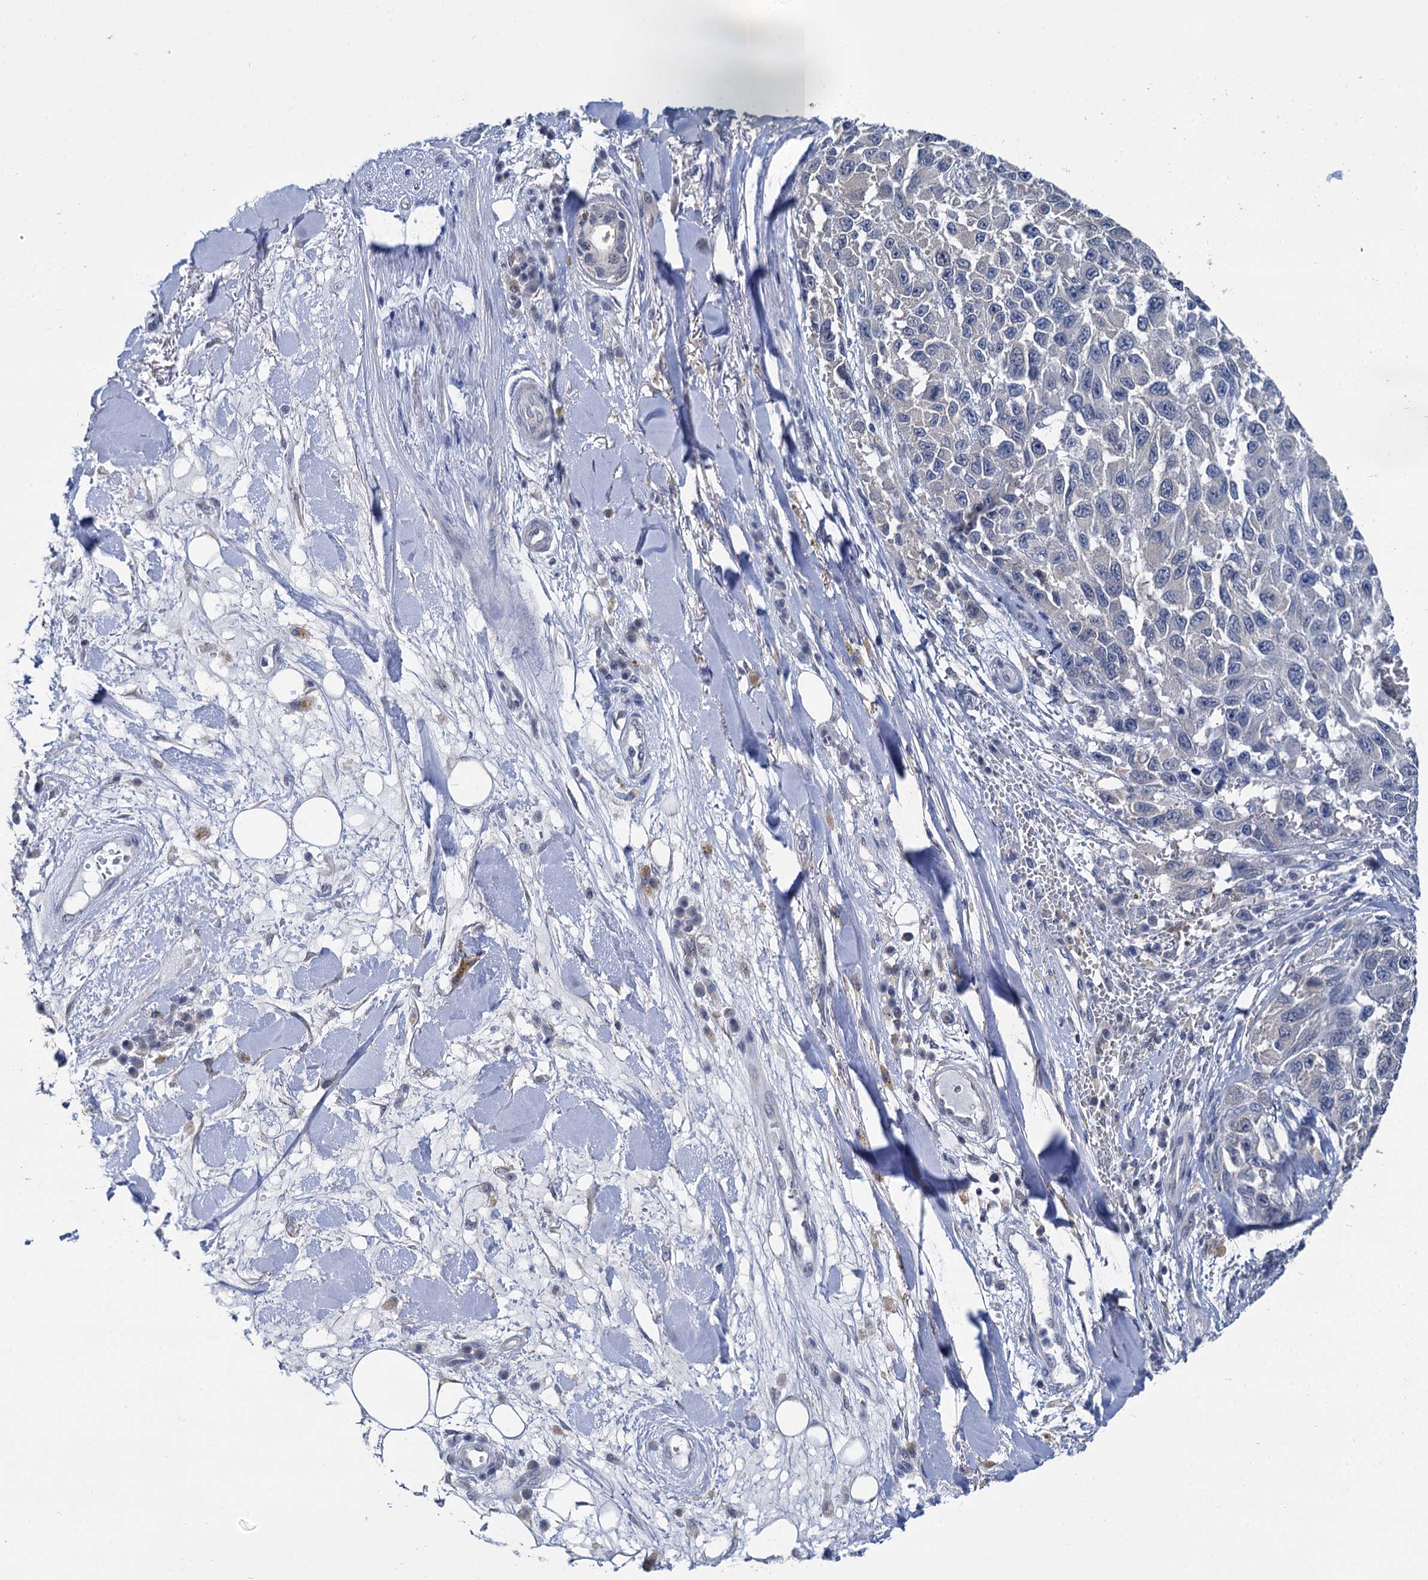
{"staining": {"intensity": "negative", "quantity": "none", "location": "none"}, "tissue": "melanoma", "cell_type": "Tumor cells", "image_type": "cancer", "snomed": [{"axis": "morphology", "description": "Normal tissue, NOS"}, {"axis": "morphology", "description": "Malignant melanoma, NOS"}, {"axis": "topography", "description": "Skin"}], "caption": "High power microscopy photomicrograph of an IHC photomicrograph of melanoma, revealing no significant staining in tumor cells. (IHC, brightfield microscopy, high magnification).", "gene": "MIOX", "patient": {"sex": "female", "age": 96}}